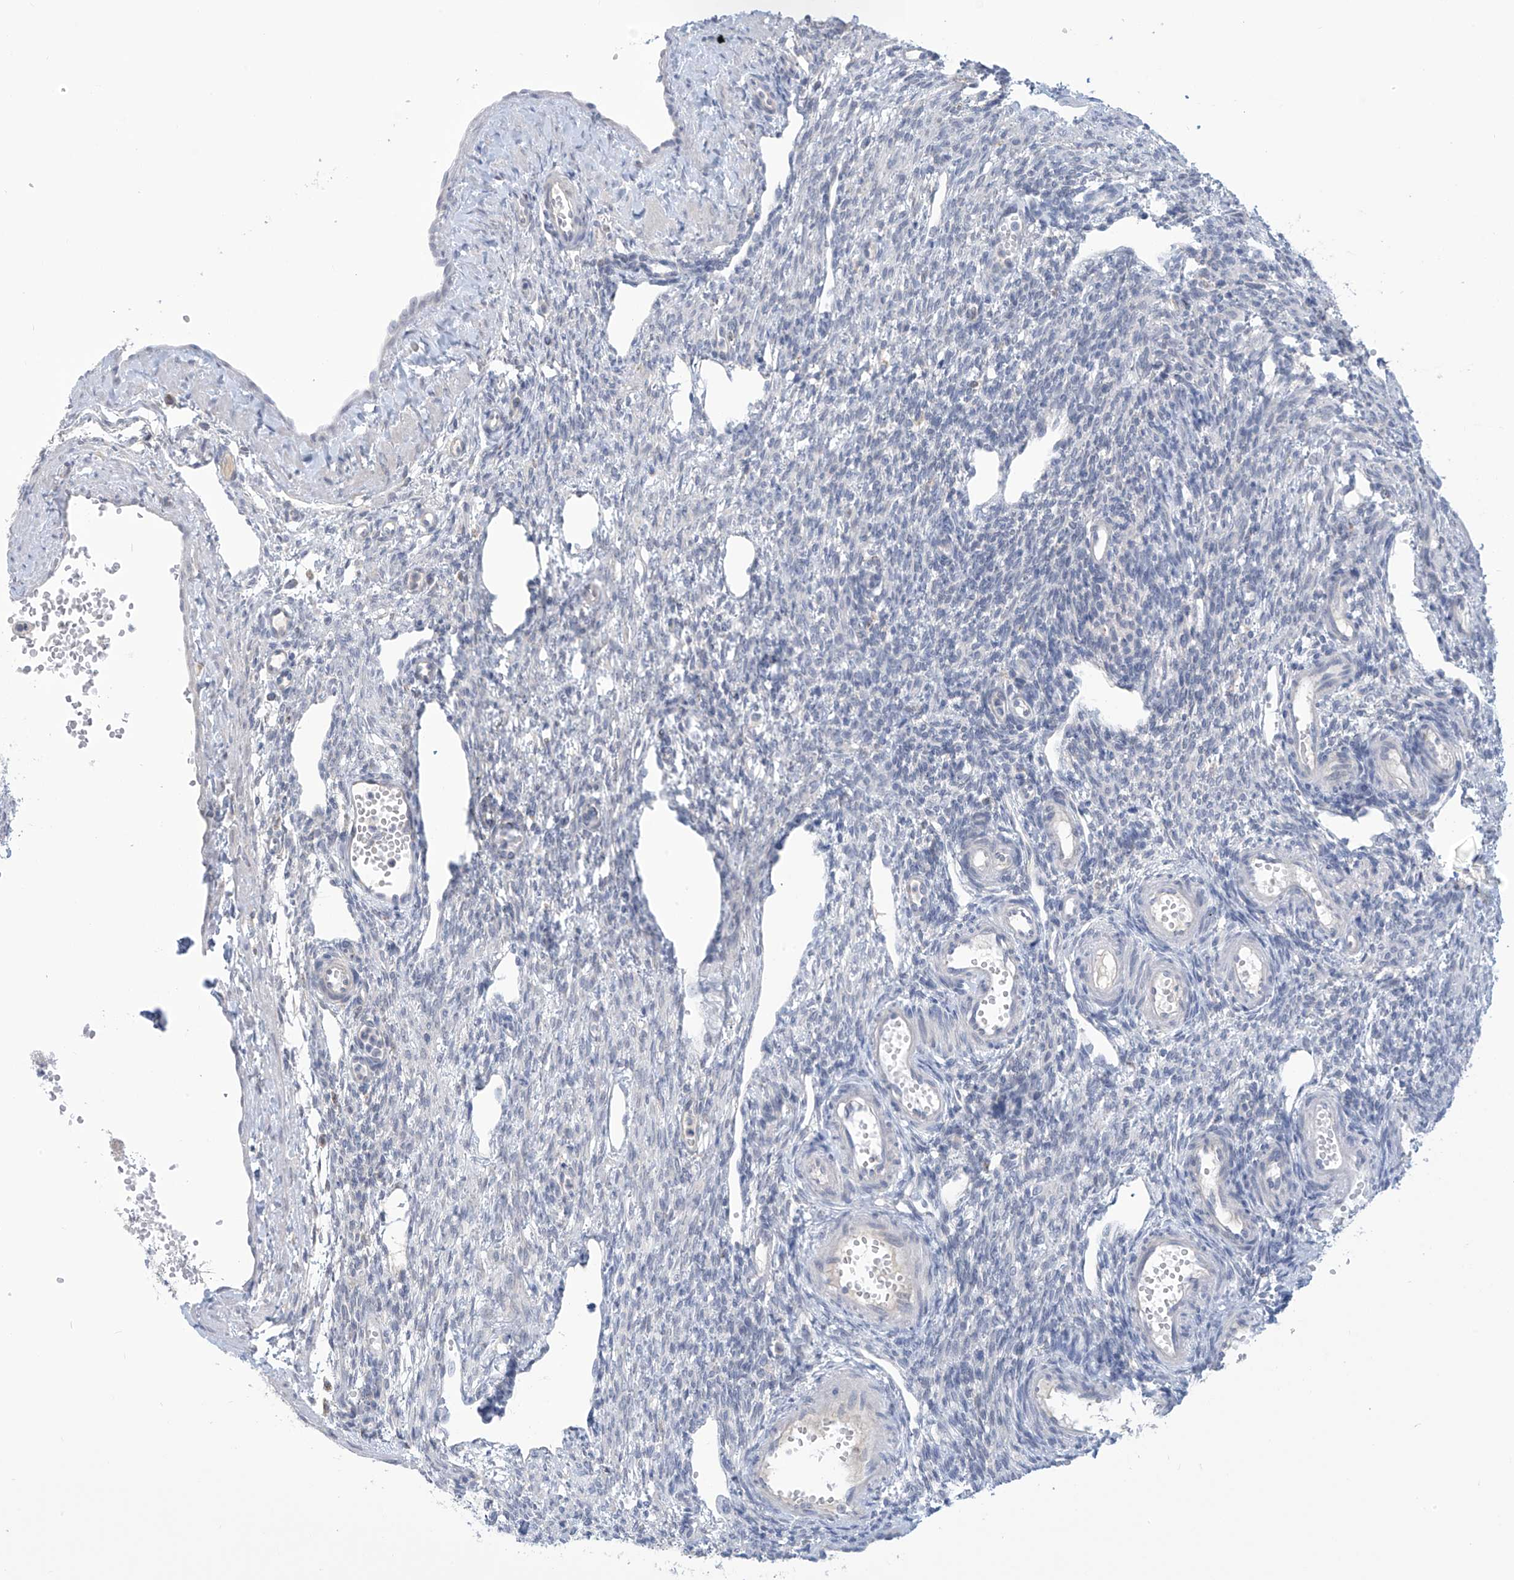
{"staining": {"intensity": "weak", "quantity": ">75%", "location": "cytoplasmic/membranous"}, "tissue": "ovary", "cell_type": "Follicle cells", "image_type": "normal", "snomed": [{"axis": "morphology", "description": "Normal tissue, NOS"}, {"axis": "morphology", "description": "Cyst, NOS"}, {"axis": "topography", "description": "Ovary"}], "caption": "Immunohistochemical staining of unremarkable ovary exhibits weak cytoplasmic/membranous protein positivity in approximately >75% of follicle cells.", "gene": "IBA57", "patient": {"sex": "female", "age": 33}}